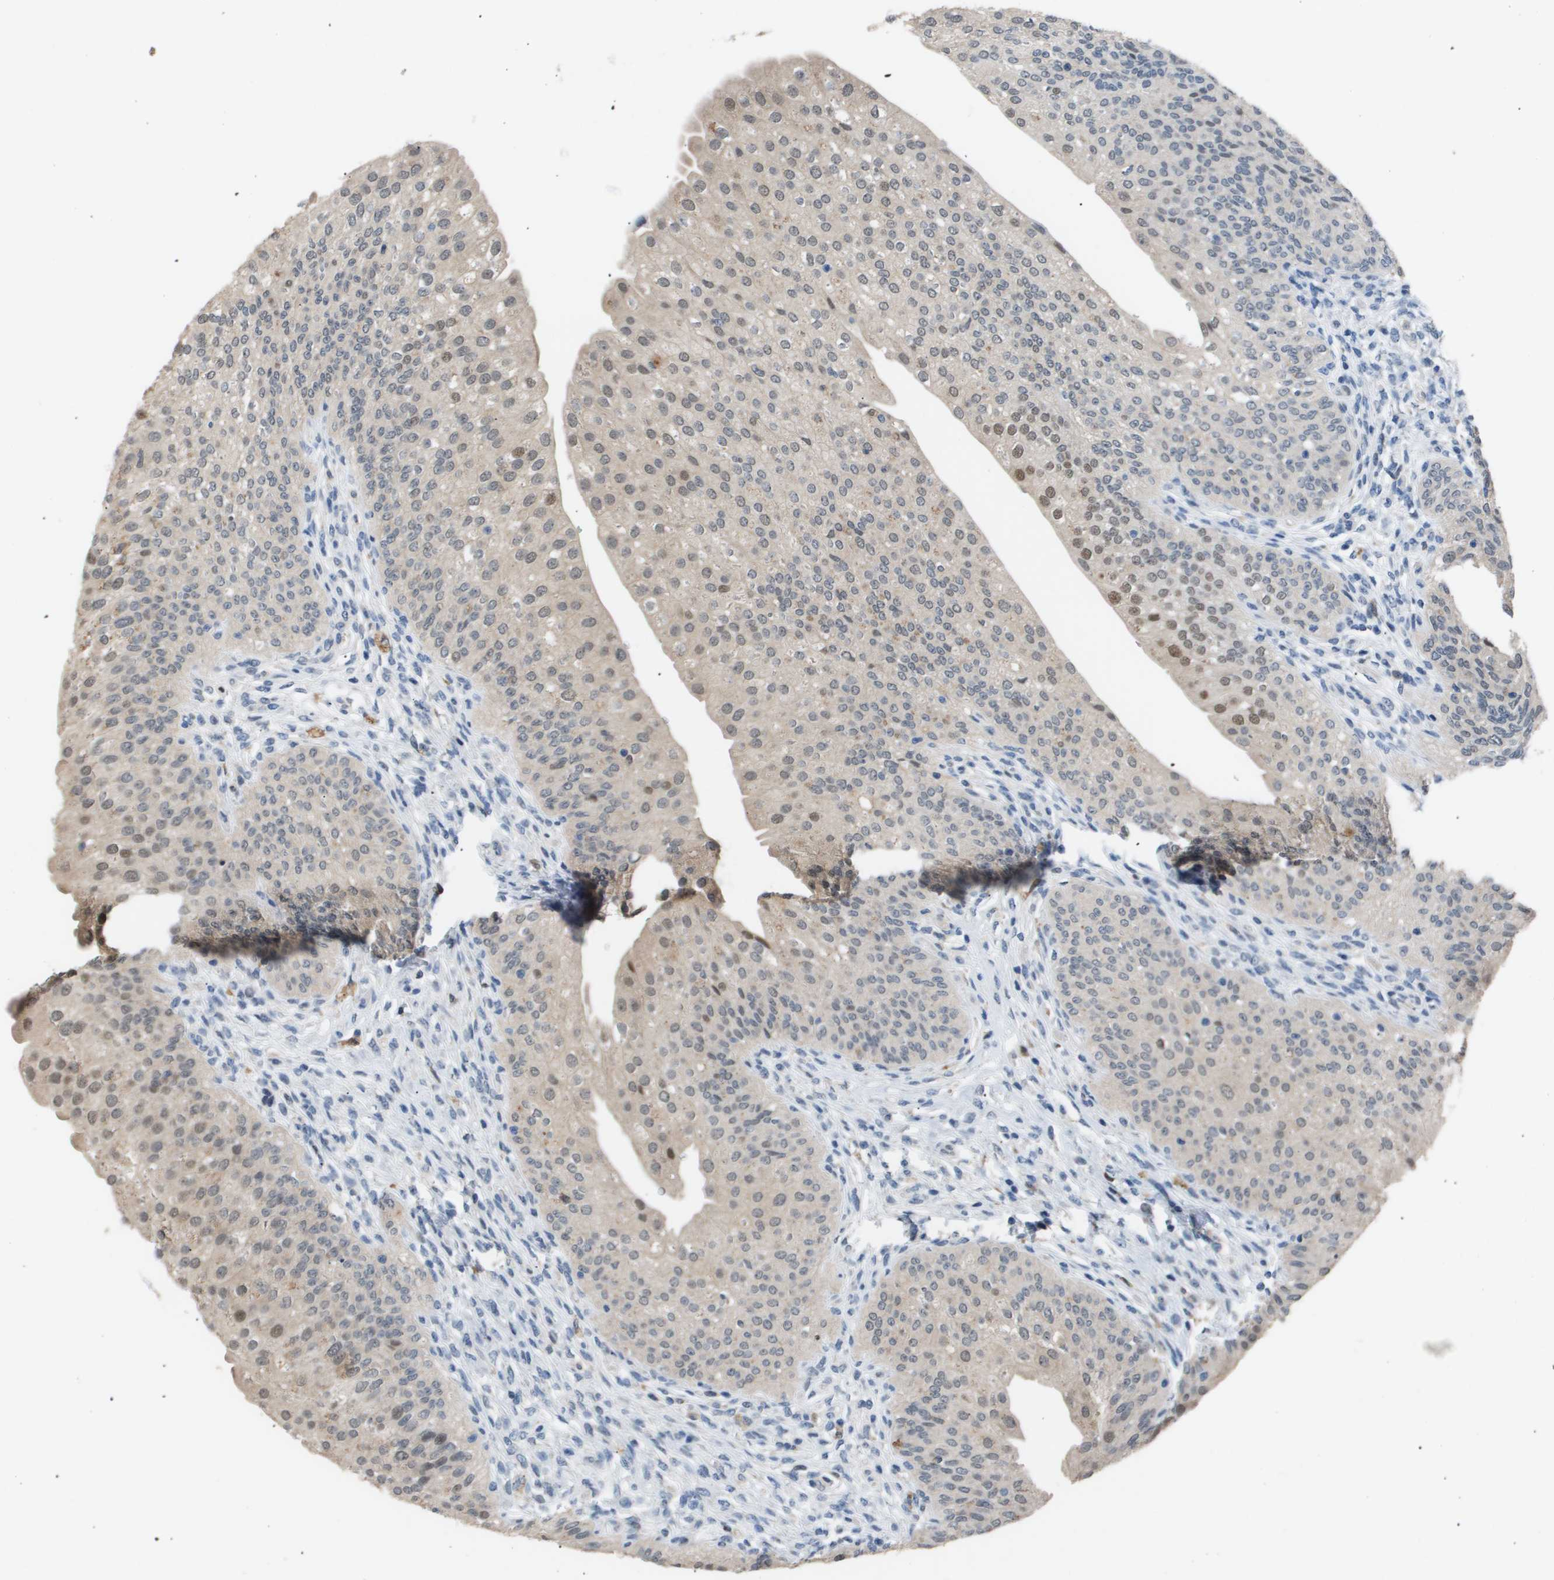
{"staining": {"intensity": "weak", "quantity": ">75%", "location": "cytoplasmic/membranous,nuclear"}, "tissue": "urinary bladder", "cell_type": "Urothelial cells", "image_type": "normal", "snomed": [{"axis": "morphology", "description": "Normal tissue, NOS"}, {"axis": "topography", "description": "Urinary bladder"}], "caption": "A photomicrograph showing weak cytoplasmic/membranous,nuclear staining in about >75% of urothelial cells in unremarkable urinary bladder, as visualized by brown immunohistochemical staining.", "gene": "AKR1A1", "patient": {"sex": "male", "age": 46}}